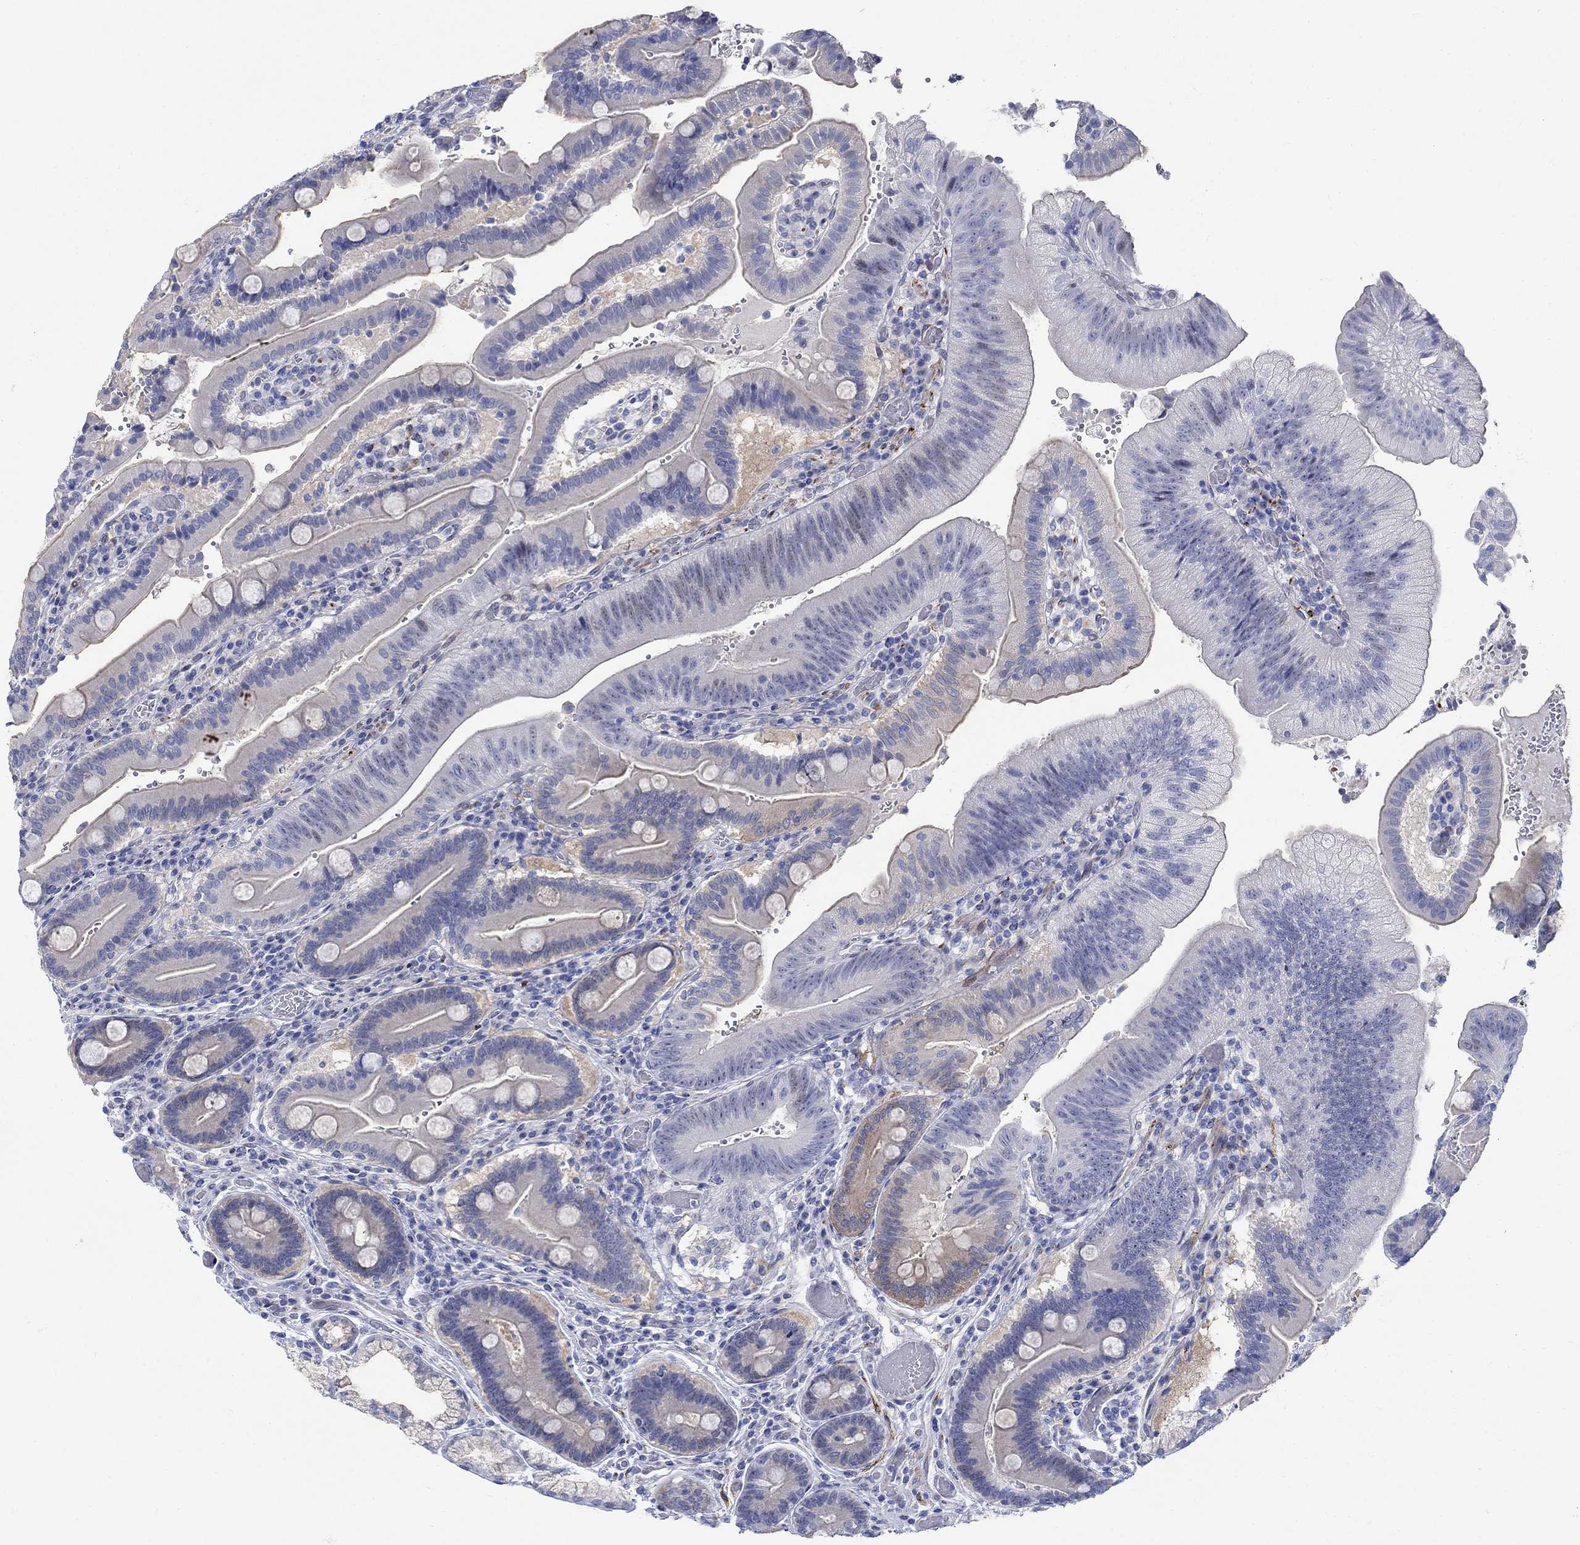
{"staining": {"intensity": "weak", "quantity": "<25%", "location": "cytoplasmic/membranous"}, "tissue": "duodenum", "cell_type": "Glandular cells", "image_type": "normal", "snomed": [{"axis": "morphology", "description": "Normal tissue, NOS"}, {"axis": "topography", "description": "Duodenum"}], "caption": "This is an IHC image of unremarkable human duodenum. There is no expression in glandular cells.", "gene": "KSR2", "patient": {"sex": "female", "age": 62}}